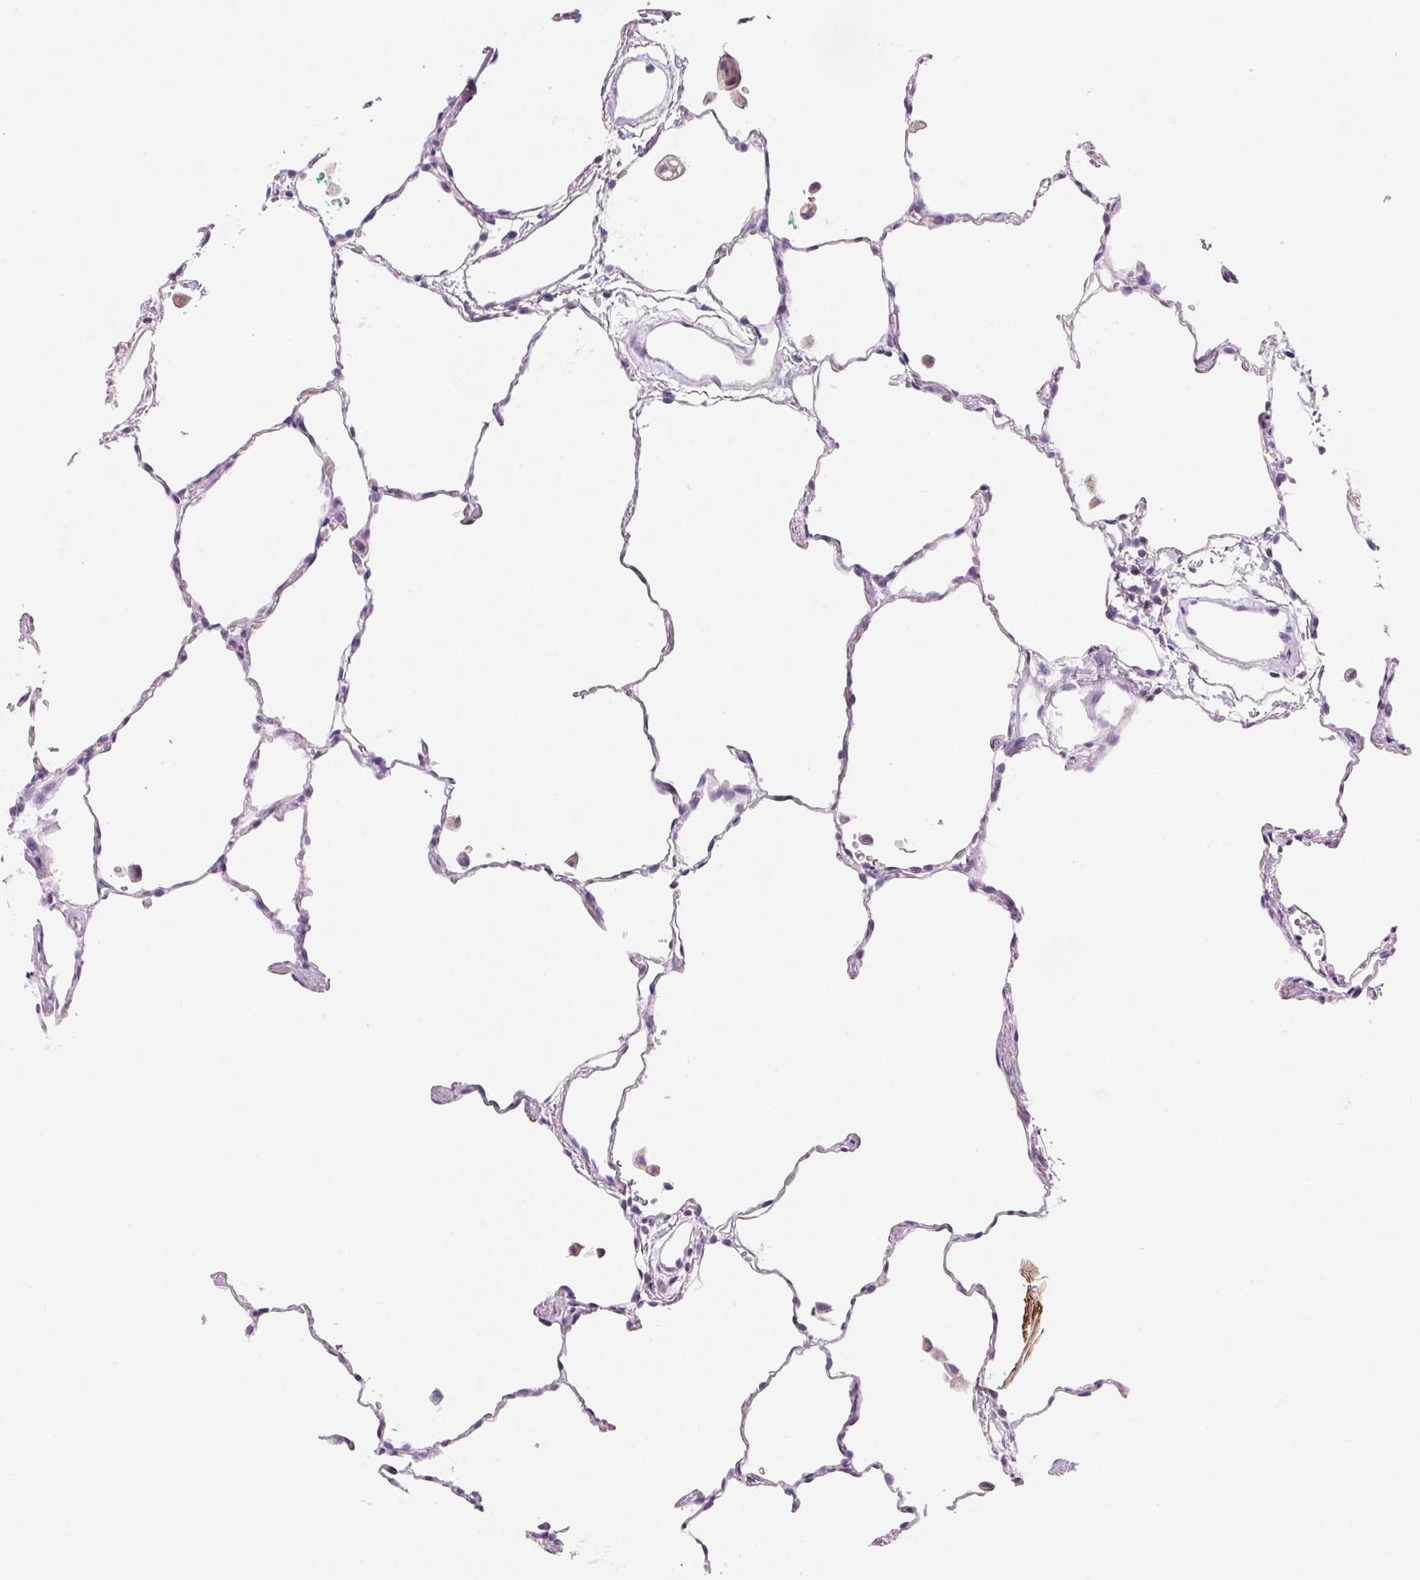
{"staining": {"intensity": "weak", "quantity": "<25%", "location": "cytoplasmic/membranous"}, "tissue": "lung", "cell_type": "Alveolar cells", "image_type": "normal", "snomed": [{"axis": "morphology", "description": "Normal tissue, NOS"}, {"axis": "topography", "description": "Lung"}], "caption": "IHC histopathology image of benign lung: lung stained with DAB reveals no significant protein staining in alveolar cells.", "gene": "CYP11B1", "patient": {"sex": "female", "age": 47}}